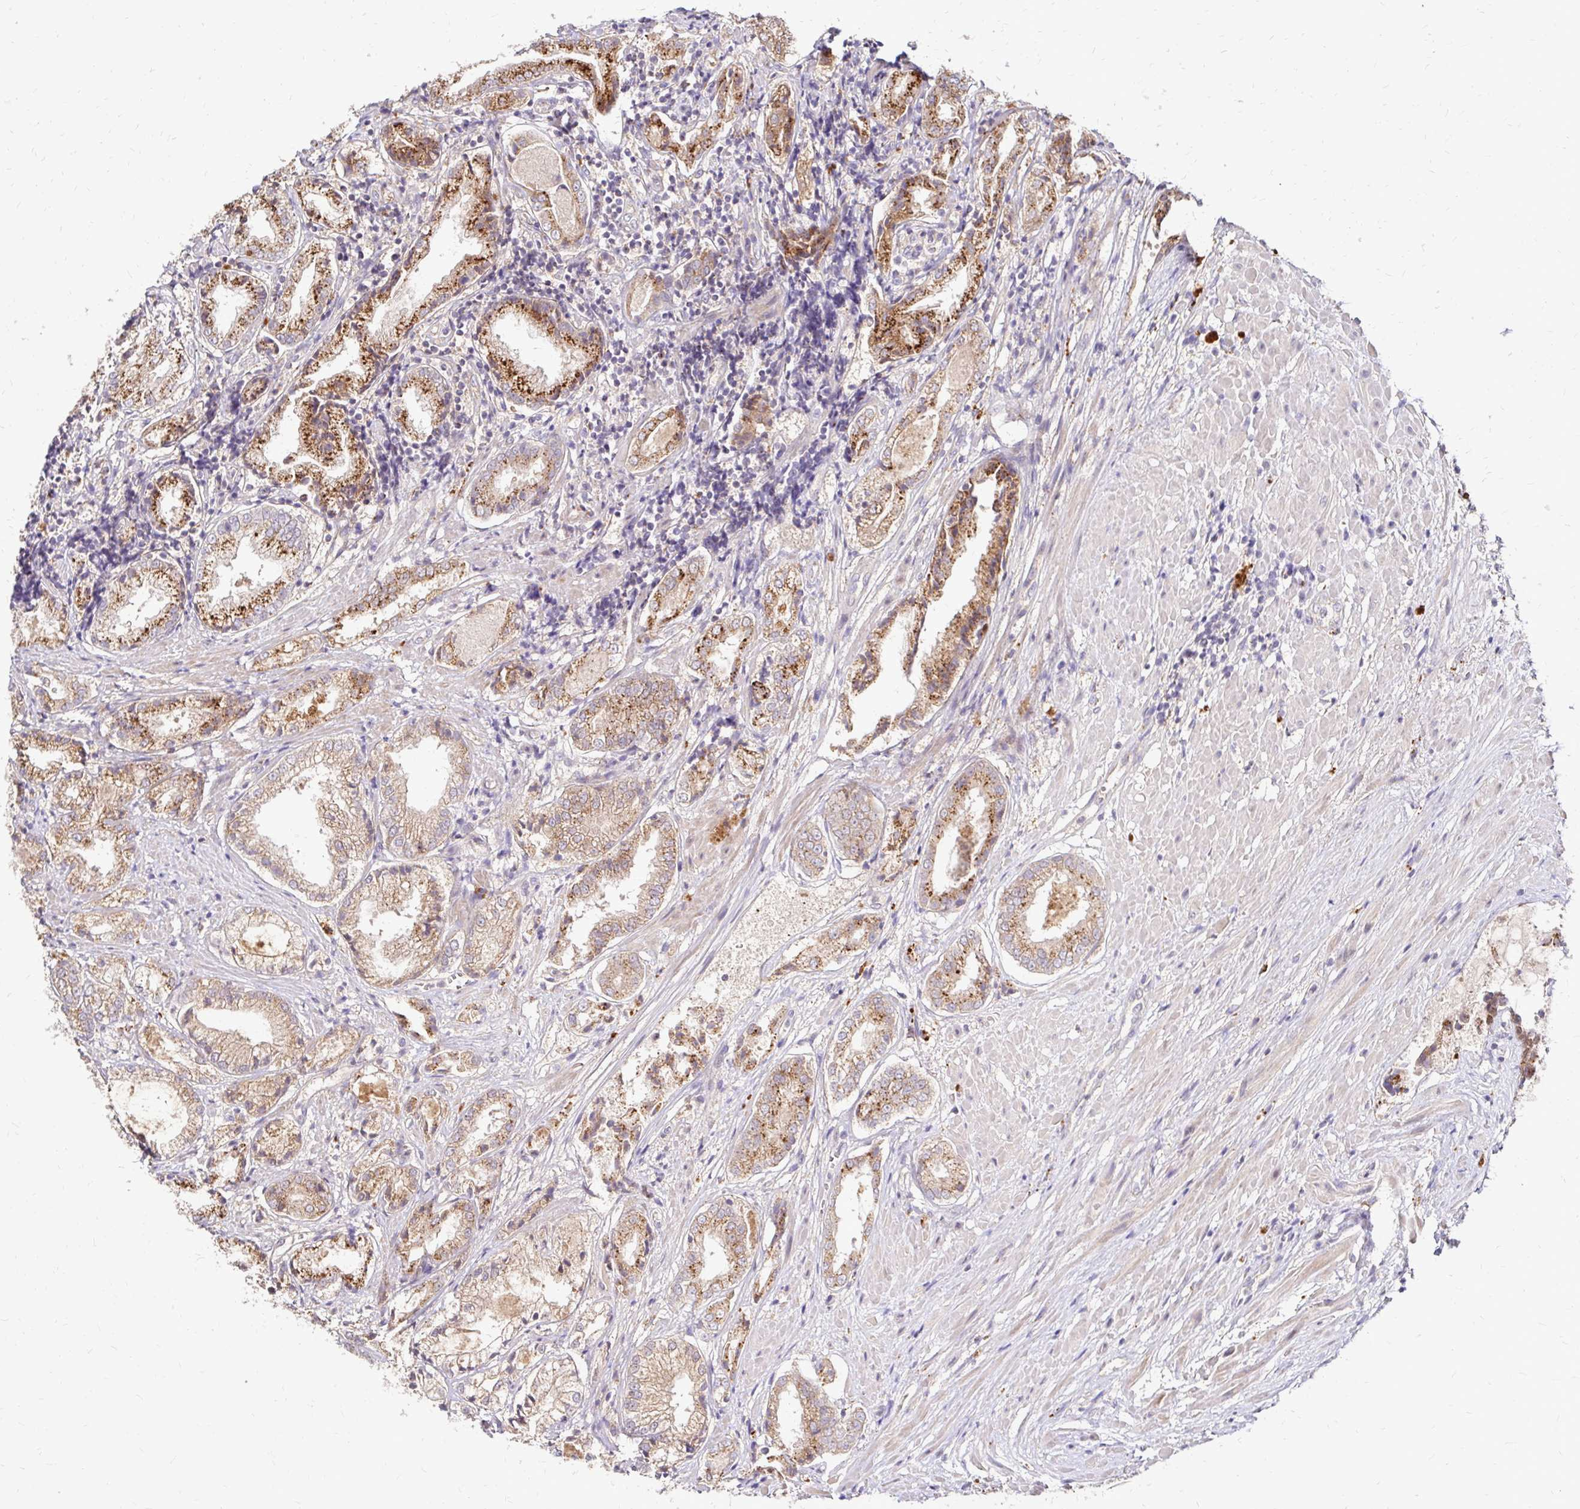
{"staining": {"intensity": "moderate", "quantity": "25%-75%", "location": "cytoplasmic/membranous"}, "tissue": "prostate cancer", "cell_type": "Tumor cells", "image_type": "cancer", "snomed": [{"axis": "morphology", "description": "Adenocarcinoma, High grade"}, {"axis": "topography", "description": "Prostate"}], "caption": "About 25%-75% of tumor cells in high-grade adenocarcinoma (prostate) display moderate cytoplasmic/membranous protein positivity as visualized by brown immunohistochemical staining.", "gene": "IDUA", "patient": {"sex": "male", "age": 61}}